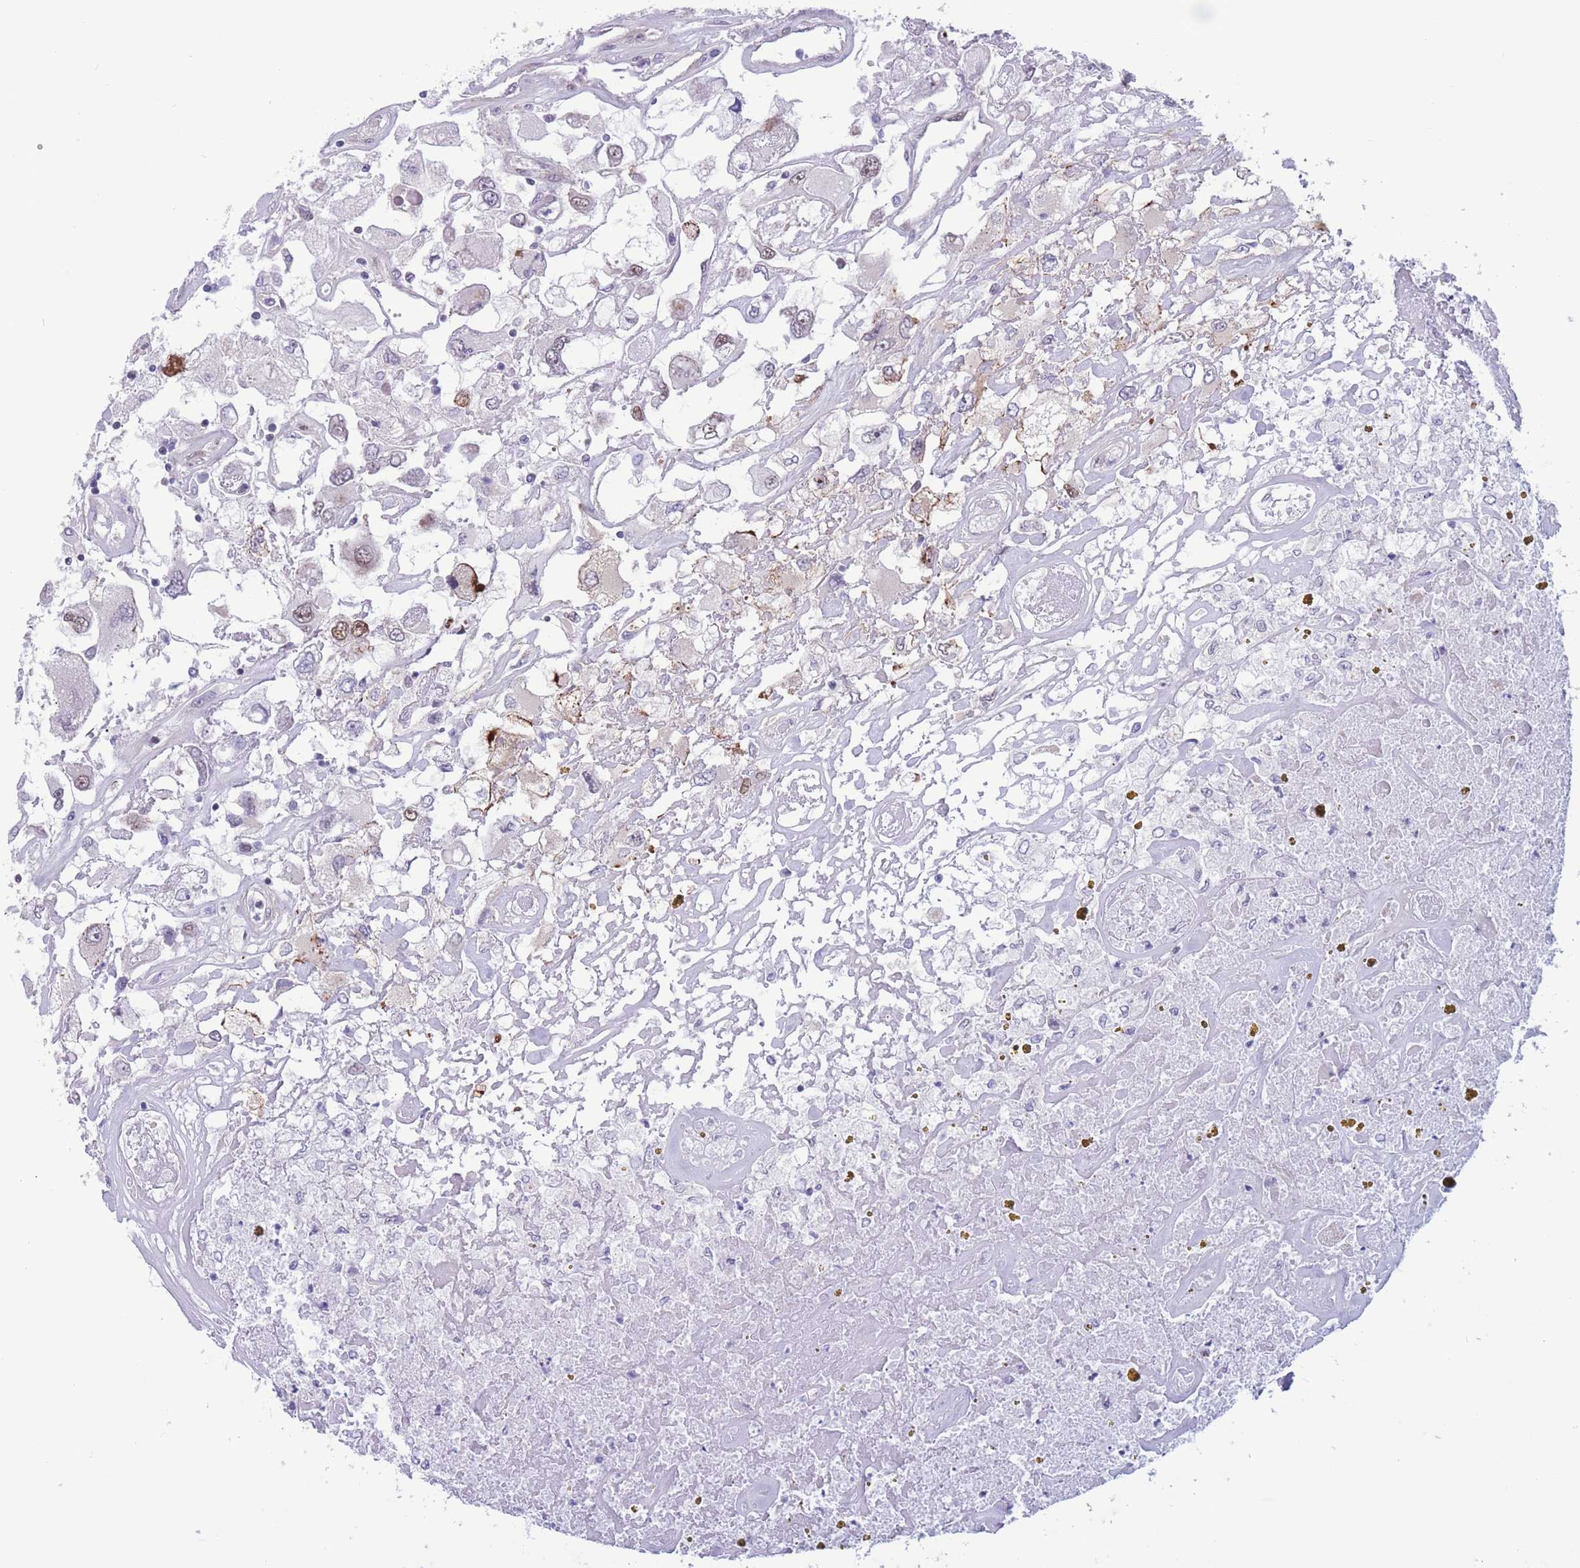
{"staining": {"intensity": "moderate", "quantity": "<25%", "location": "nuclear"}, "tissue": "renal cancer", "cell_type": "Tumor cells", "image_type": "cancer", "snomed": [{"axis": "morphology", "description": "Adenocarcinoma, NOS"}, {"axis": "topography", "description": "Kidney"}], "caption": "Human renal adenocarcinoma stained with a brown dye displays moderate nuclear positive staining in about <25% of tumor cells.", "gene": "BCL9L", "patient": {"sex": "female", "age": 52}}